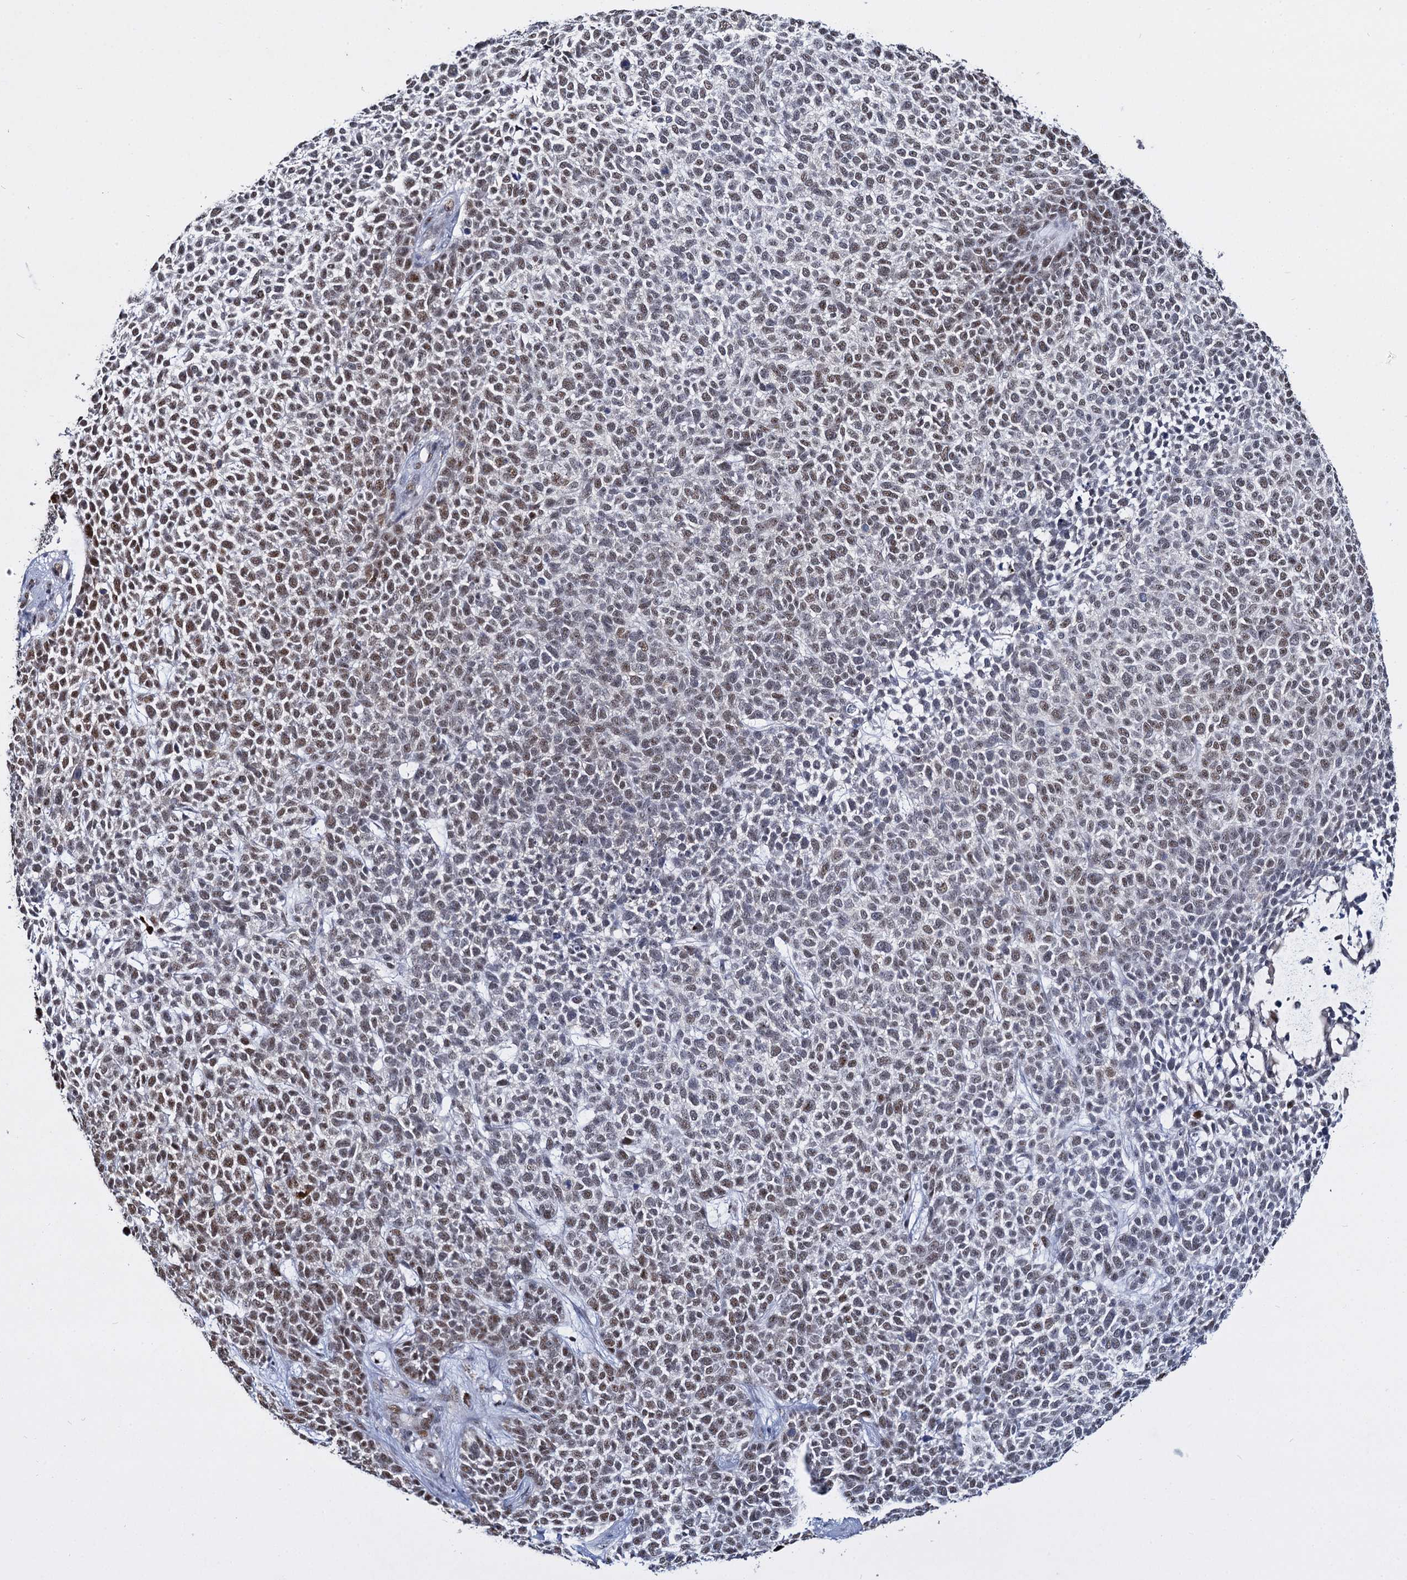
{"staining": {"intensity": "moderate", "quantity": "25%-75%", "location": "nuclear"}, "tissue": "skin cancer", "cell_type": "Tumor cells", "image_type": "cancer", "snomed": [{"axis": "morphology", "description": "Basal cell carcinoma"}, {"axis": "topography", "description": "Skin"}], "caption": "A brown stain highlights moderate nuclear staining of a protein in skin cancer tumor cells.", "gene": "RPUSD4", "patient": {"sex": "female", "age": 84}}